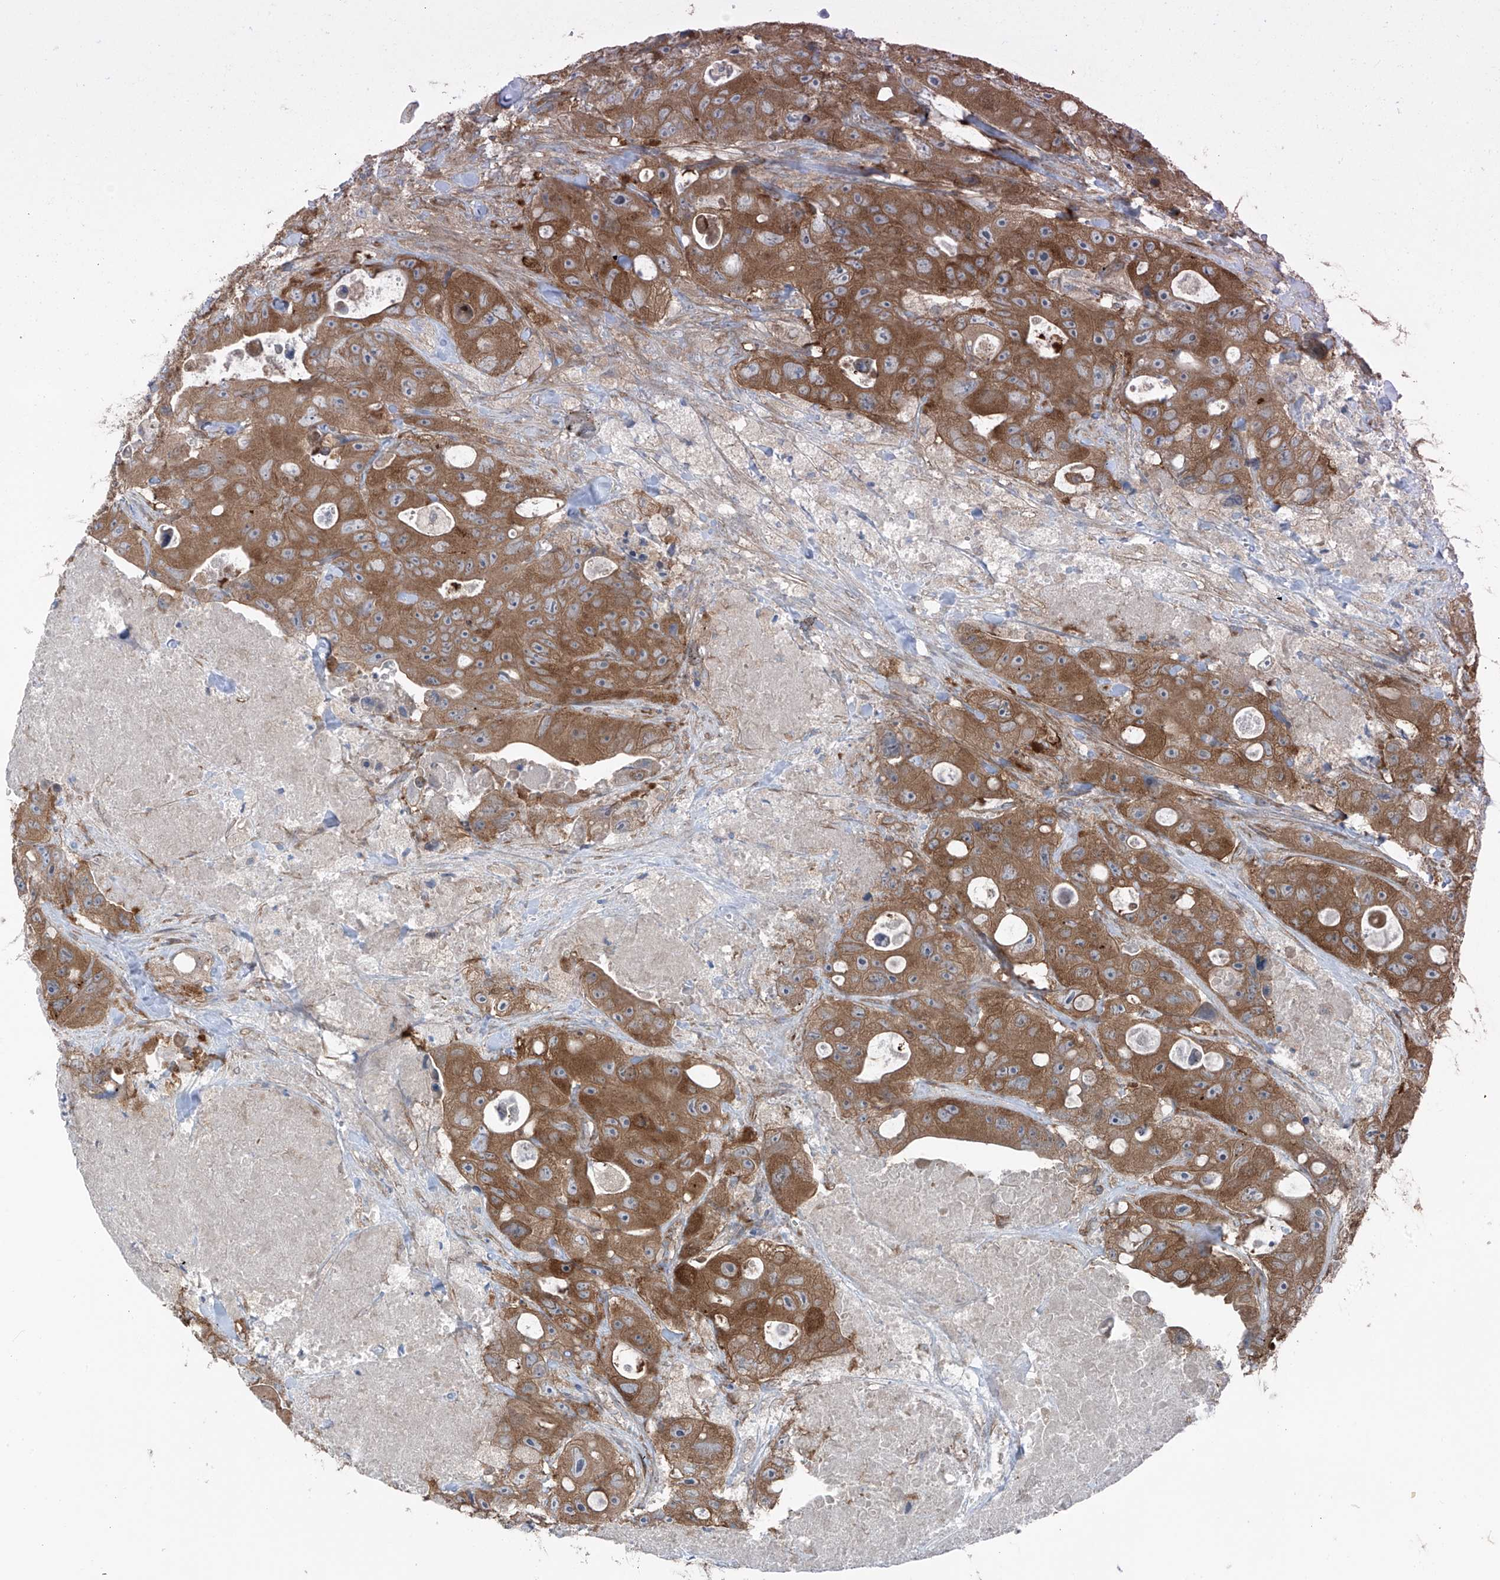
{"staining": {"intensity": "moderate", "quantity": ">75%", "location": "cytoplasmic/membranous"}, "tissue": "colorectal cancer", "cell_type": "Tumor cells", "image_type": "cancer", "snomed": [{"axis": "morphology", "description": "Adenocarcinoma, NOS"}, {"axis": "topography", "description": "Colon"}], "caption": "Immunohistochemistry (IHC) (DAB (3,3'-diaminobenzidine)) staining of human colorectal adenocarcinoma shows moderate cytoplasmic/membranous protein staining in approximately >75% of tumor cells.", "gene": "TXNDC9", "patient": {"sex": "female", "age": 46}}